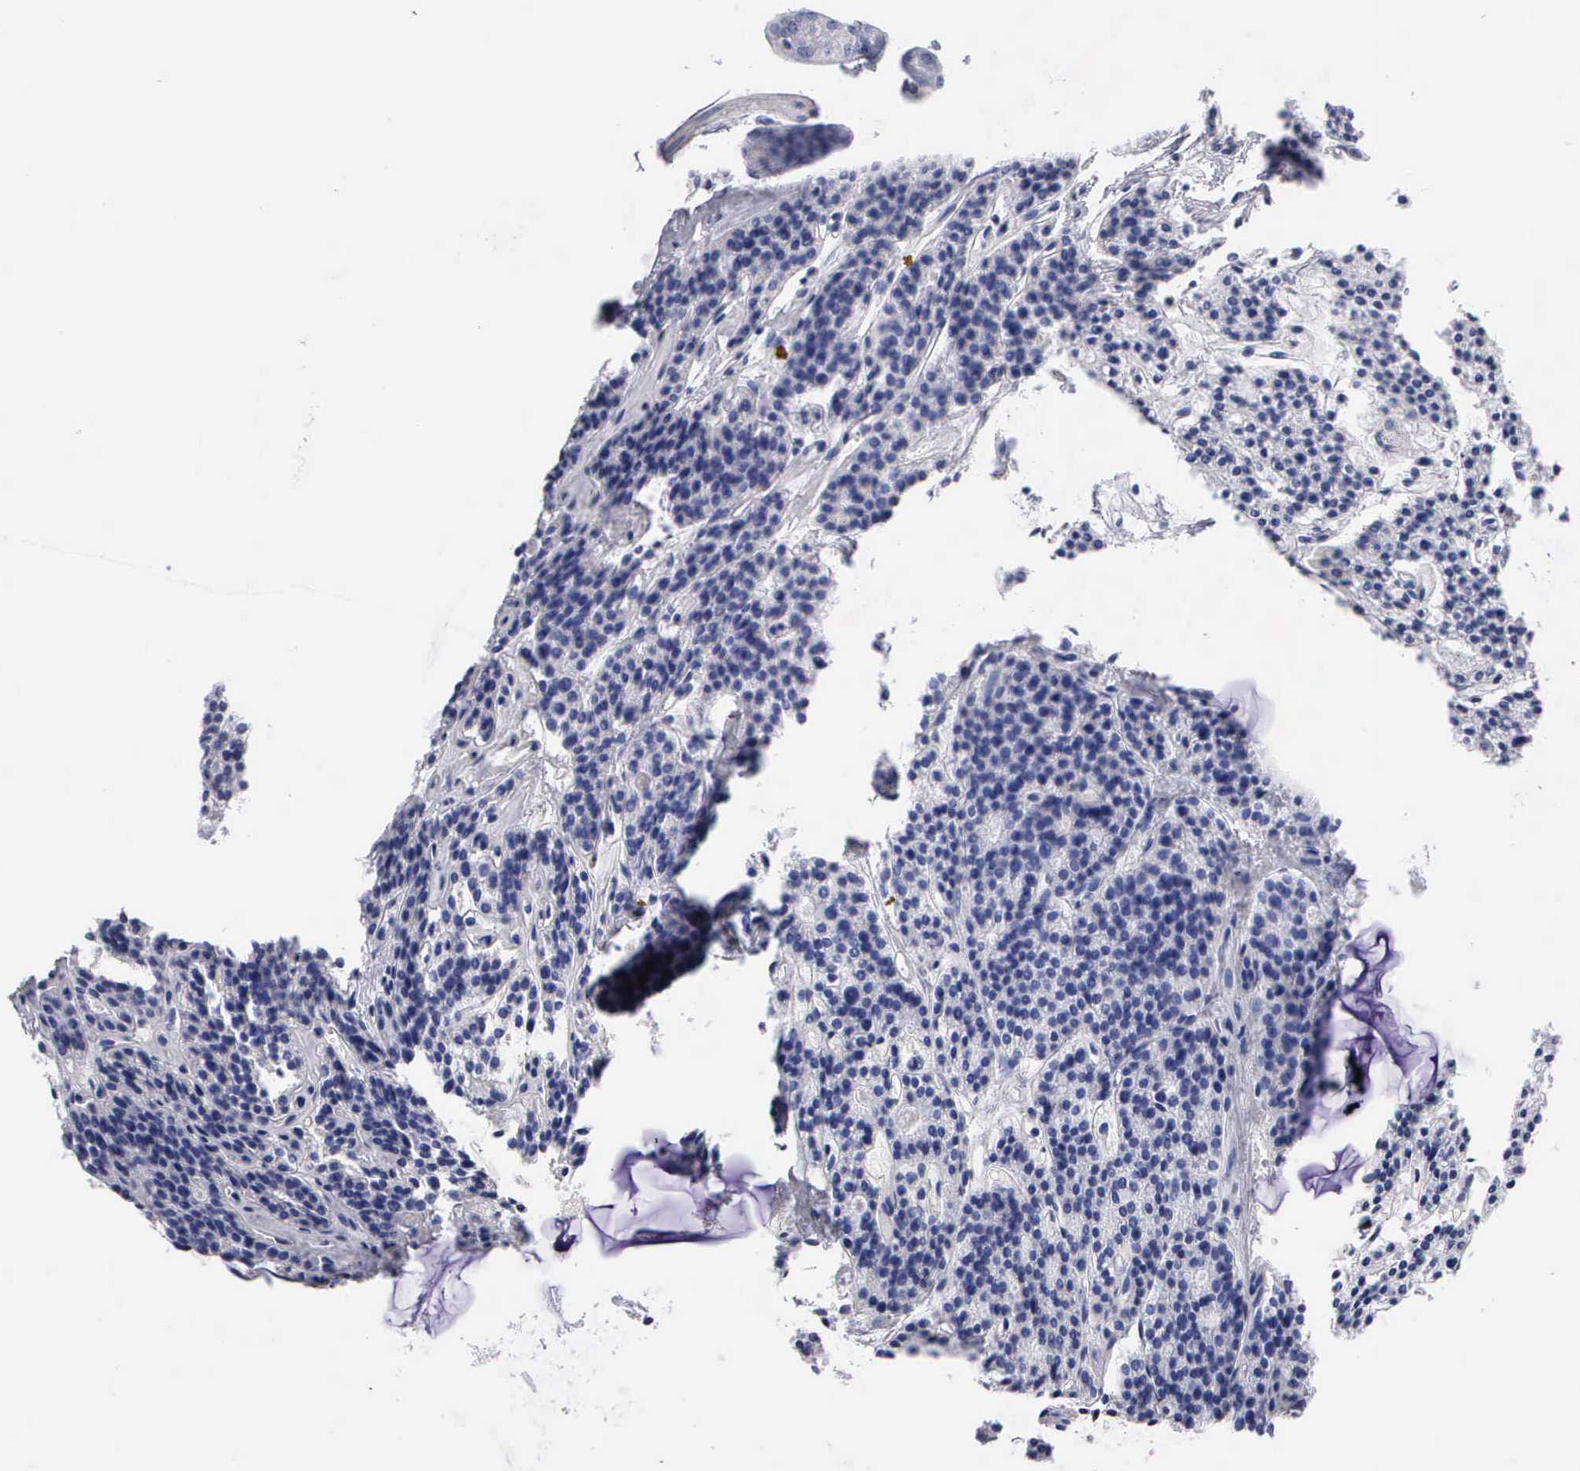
{"staining": {"intensity": "negative", "quantity": "none", "location": "none"}, "tissue": "parathyroid gland", "cell_type": "Glandular cells", "image_type": "normal", "snomed": [{"axis": "morphology", "description": "Normal tissue, NOS"}, {"axis": "topography", "description": "Parathyroid gland"}], "caption": "A high-resolution image shows immunohistochemistry staining of normal parathyroid gland, which displays no significant positivity in glandular cells. The staining is performed using DAB (3,3'-diaminobenzidine) brown chromogen with nuclei counter-stained in using hematoxylin.", "gene": "CTSL", "patient": {"sex": "female", "age": 70}}